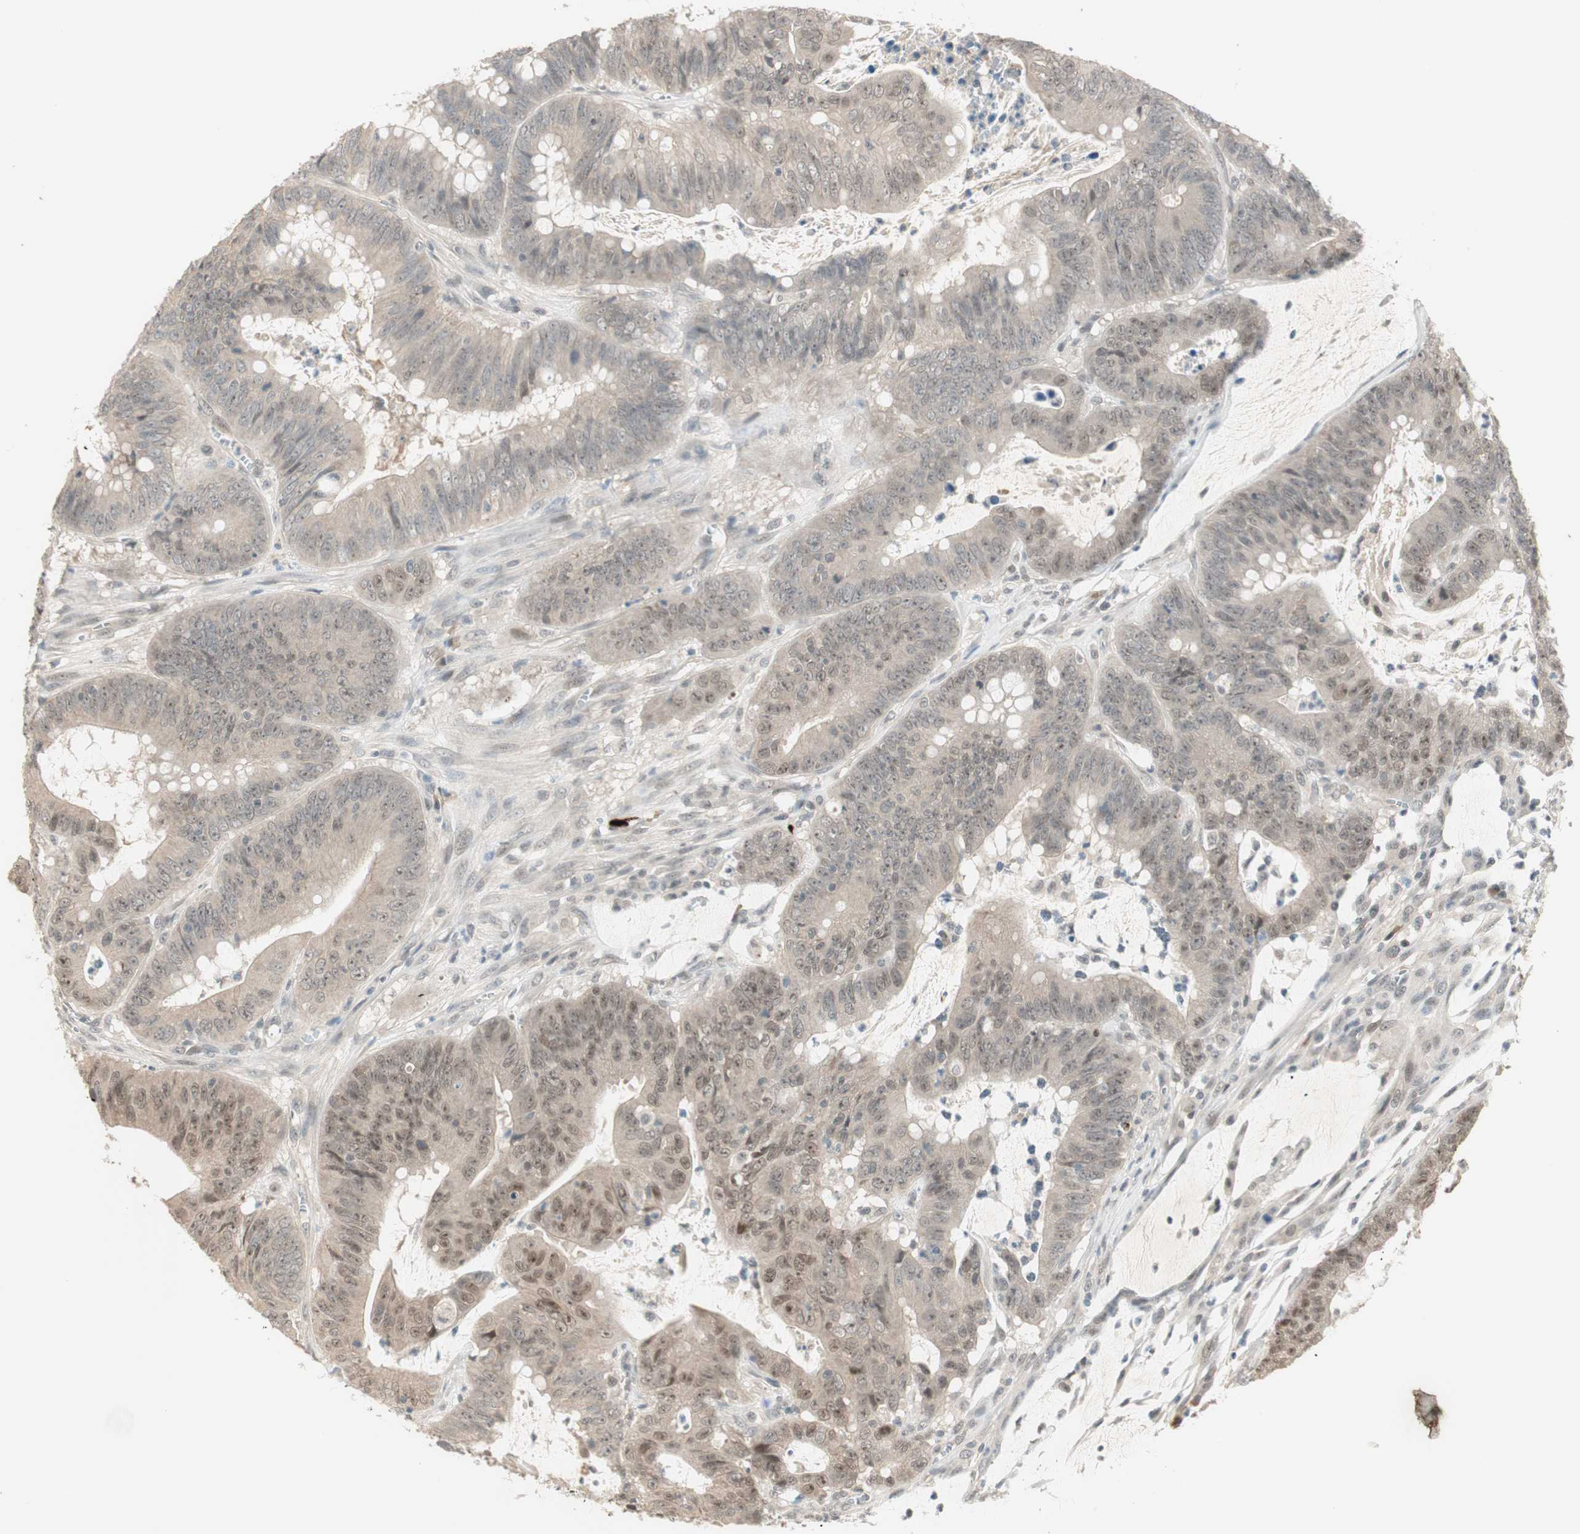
{"staining": {"intensity": "moderate", "quantity": "<25%", "location": "nuclear"}, "tissue": "colorectal cancer", "cell_type": "Tumor cells", "image_type": "cancer", "snomed": [{"axis": "morphology", "description": "Adenocarcinoma, NOS"}, {"axis": "topography", "description": "Colon"}], "caption": "Moderate nuclear positivity for a protein is identified in about <25% of tumor cells of adenocarcinoma (colorectal) using IHC.", "gene": "RNGTT", "patient": {"sex": "male", "age": 45}}